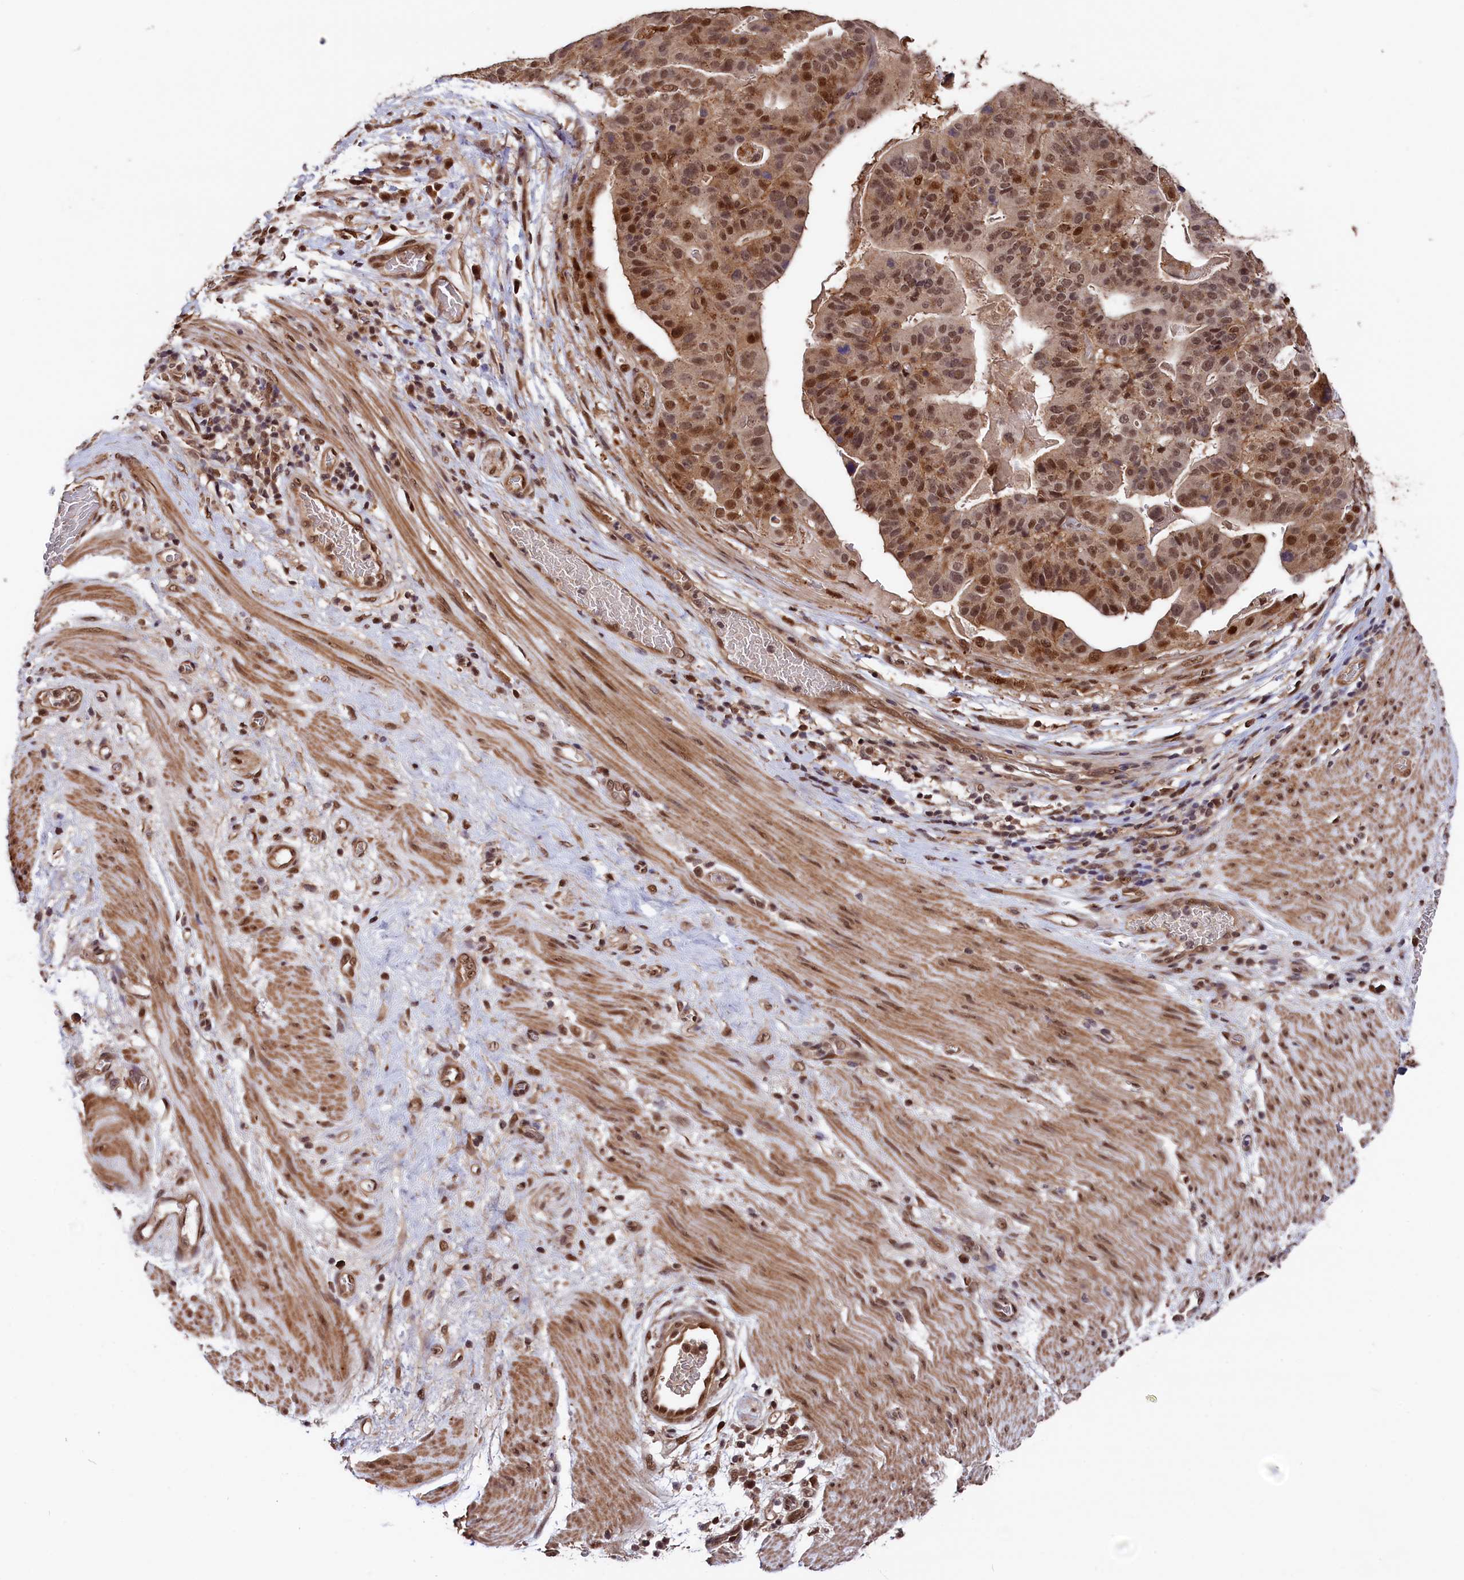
{"staining": {"intensity": "moderate", "quantity": ">75%", "location": "nuclear"}, "tissue": "stomach cancer", "cell_type": "Tumor cells", "image_type": "cancer", "snomed": [{"axis": "morphology", "description": "Adenocarcinoma, NOS"}, {"axis": "topography", "description": "Stomach"}], "caption": "The histopathology image reveals immunohistochemical staining of stomach cancer. There is moderate nuclear expression is appreciated in approximately >75% of tumor cells. (IHC, brightfield microscopy, high magnification).", "gene": "ADRM1", "patient": {"sex": "male", "age": 48}}